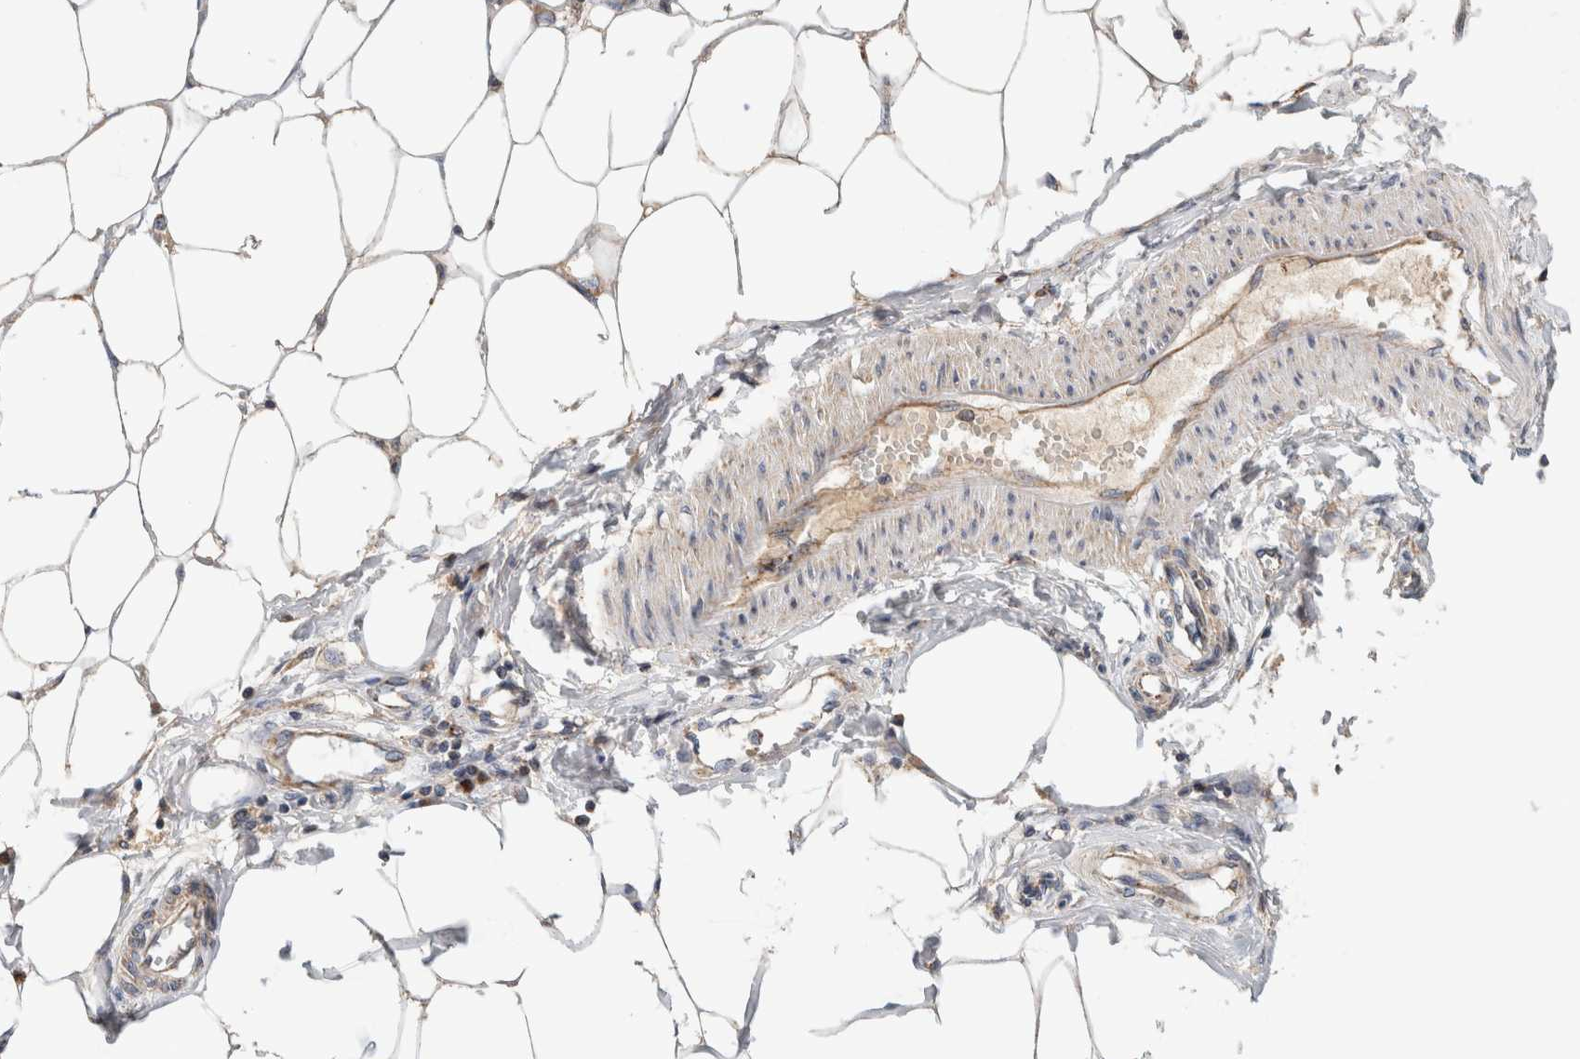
{"staining": {"intensity": "weak", "quantity": ">75%", "location": "cytoplasmic/membranous"}, "tissue": "adipose tissue", "cell_type": "Adipocytes", "image_type": "normal", "snomed": [{"axis": "morphology", "description": "Normal tissue, NOS"}, {"axis": "morphology", "description": "Adenocarcinoma, NOS"}, {"axis": "topography", "description": "Colon"}, {"axis": "topography", "description": "Peripheral nerve tissue"}], "caption": "This photomicrograph demonstrates unremarkable adipose tissue stained with immunohistochemistry (IHC) to label a protein in brown. The cytoplasmic/membranous of adipocytes show weak positivity for the protein. Nuclei are counter-stained blue.", "gene": "IARS2", "patient": {"sex": "male", "age": 14}}